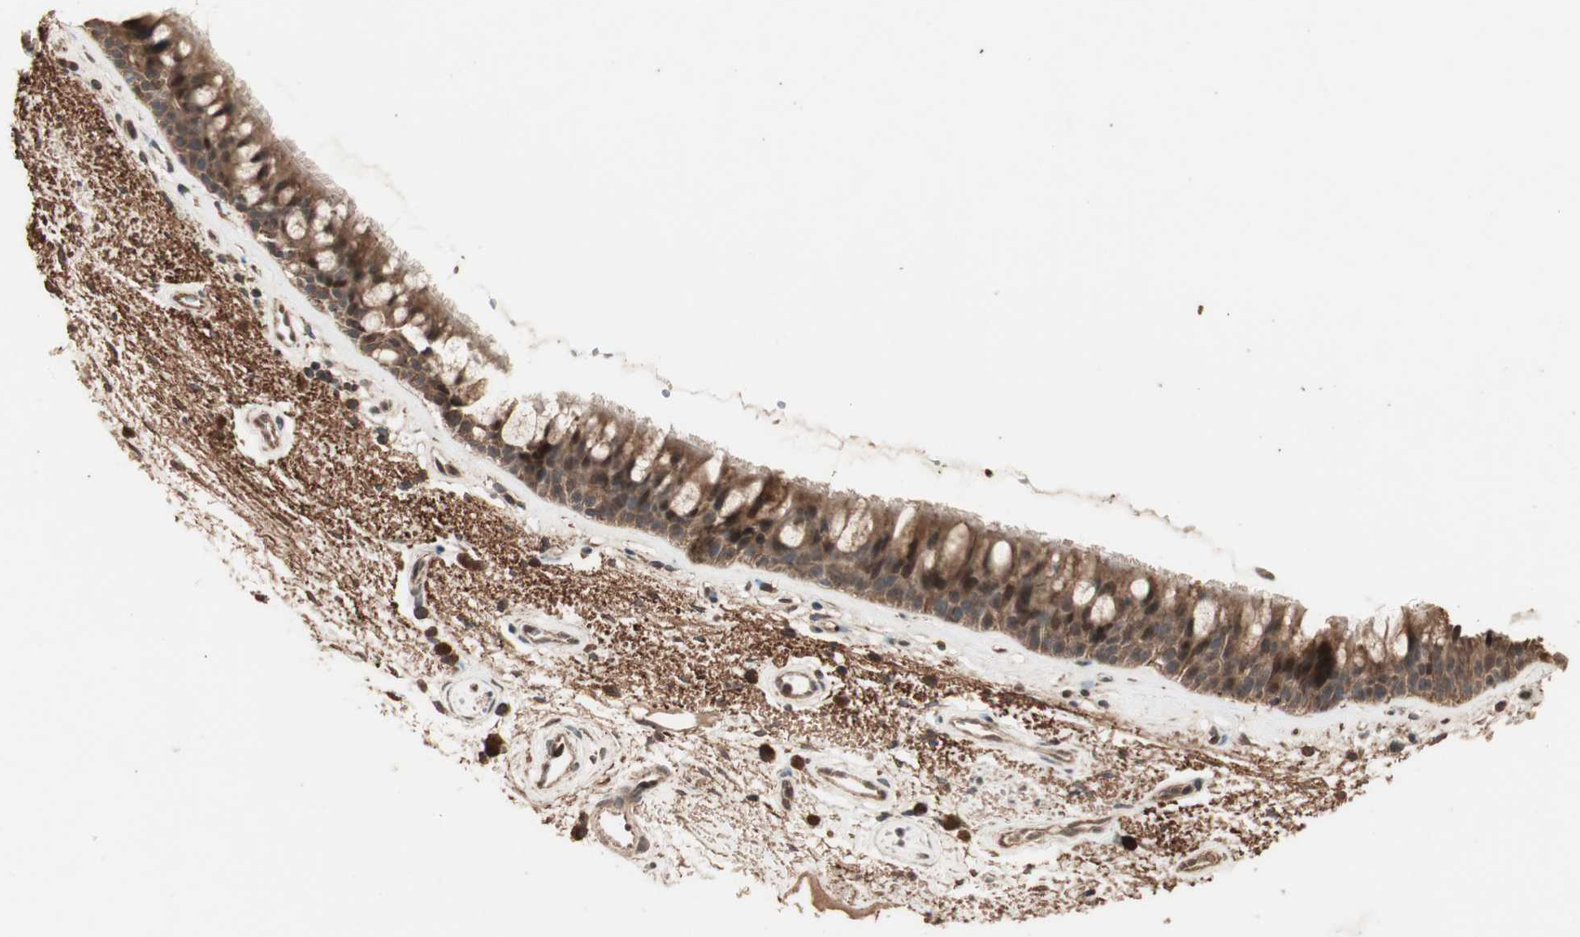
{"staining": {"intensity": "strong", "quantity": ">75%", "location": "cytoplasmic/membranous"}, "tissue": "bronchus", "cell_type": "Respiratory epithelial cells", "image_type": "normal", "snomed": [{"axis": "morphology", "description": "Normal tissue, NOS"}, {"axis": "topography", "description": "Bronchus"}], "caption": "Brown immunohistochemical staining in benign bronchus shows strong cytoplasmic/membranous staining in about >75% of respiratory epithelial cells. Immunohistochemistry stains the protein of interest in brown and the nuclei are stained blue.", "gene": "USP20", "patient": {"sex": "female", "age": 54}}